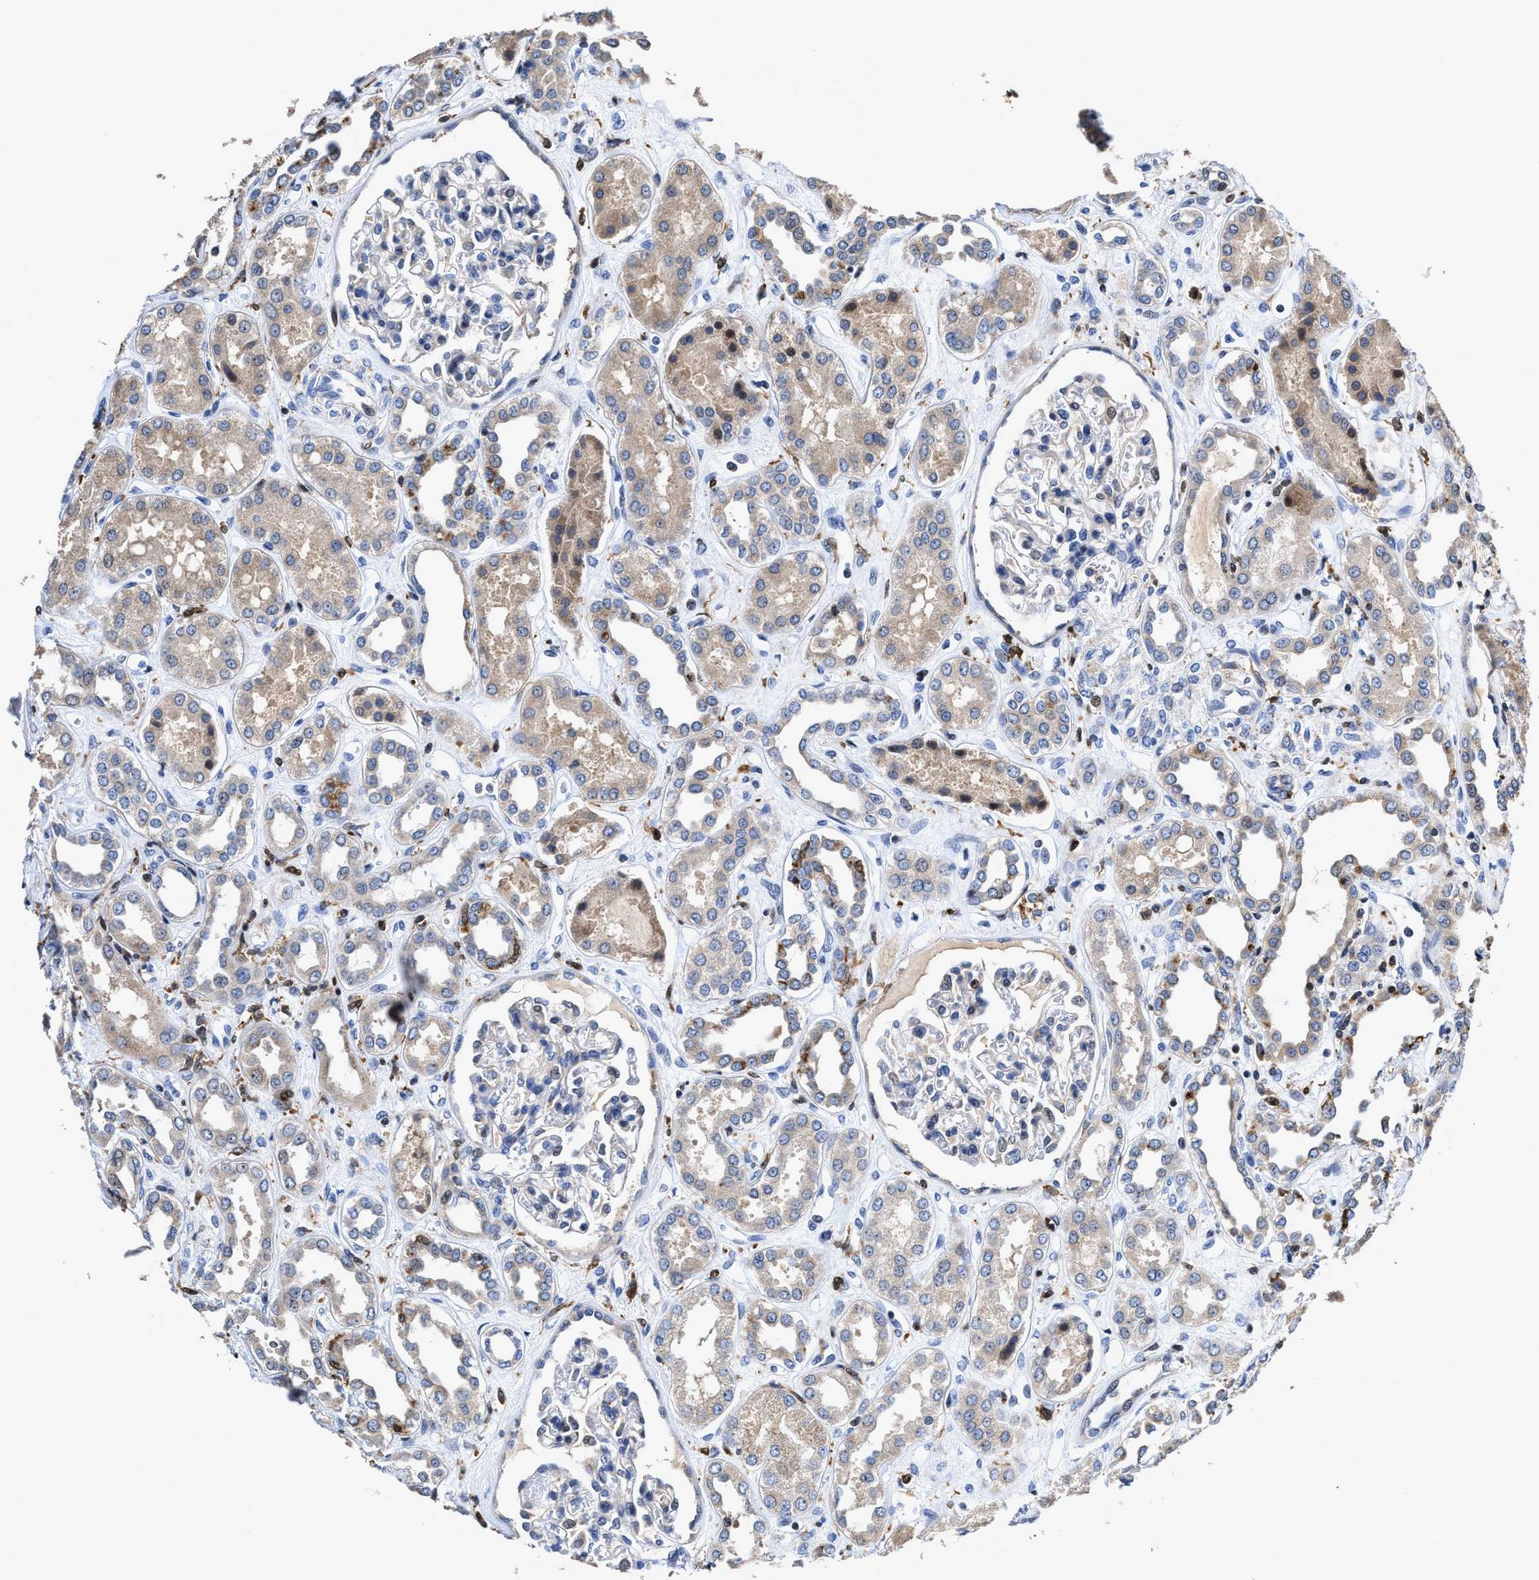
{"staining": {"intensity": "moderate", "quantity": "<25%", "location": "nuclear"}, "tissue": "kidney", "cell_type": "Cells in glomeruli", "image_type": "normal", "snomed": [{"axis": "morphology", "description": "Normal tissue, NOS"}, {"axis": "topography", "description": "Kidney"}], "caption": "Immunohistochemistry (IHC) image of unremarkable kidney stained for a protein (brown), which exhibits low levels of moderate nuclear staining in approximately <25% of cells in glomeruli.", "gene": "RGS10", "patient": {"sex": "male", "age": 59}}